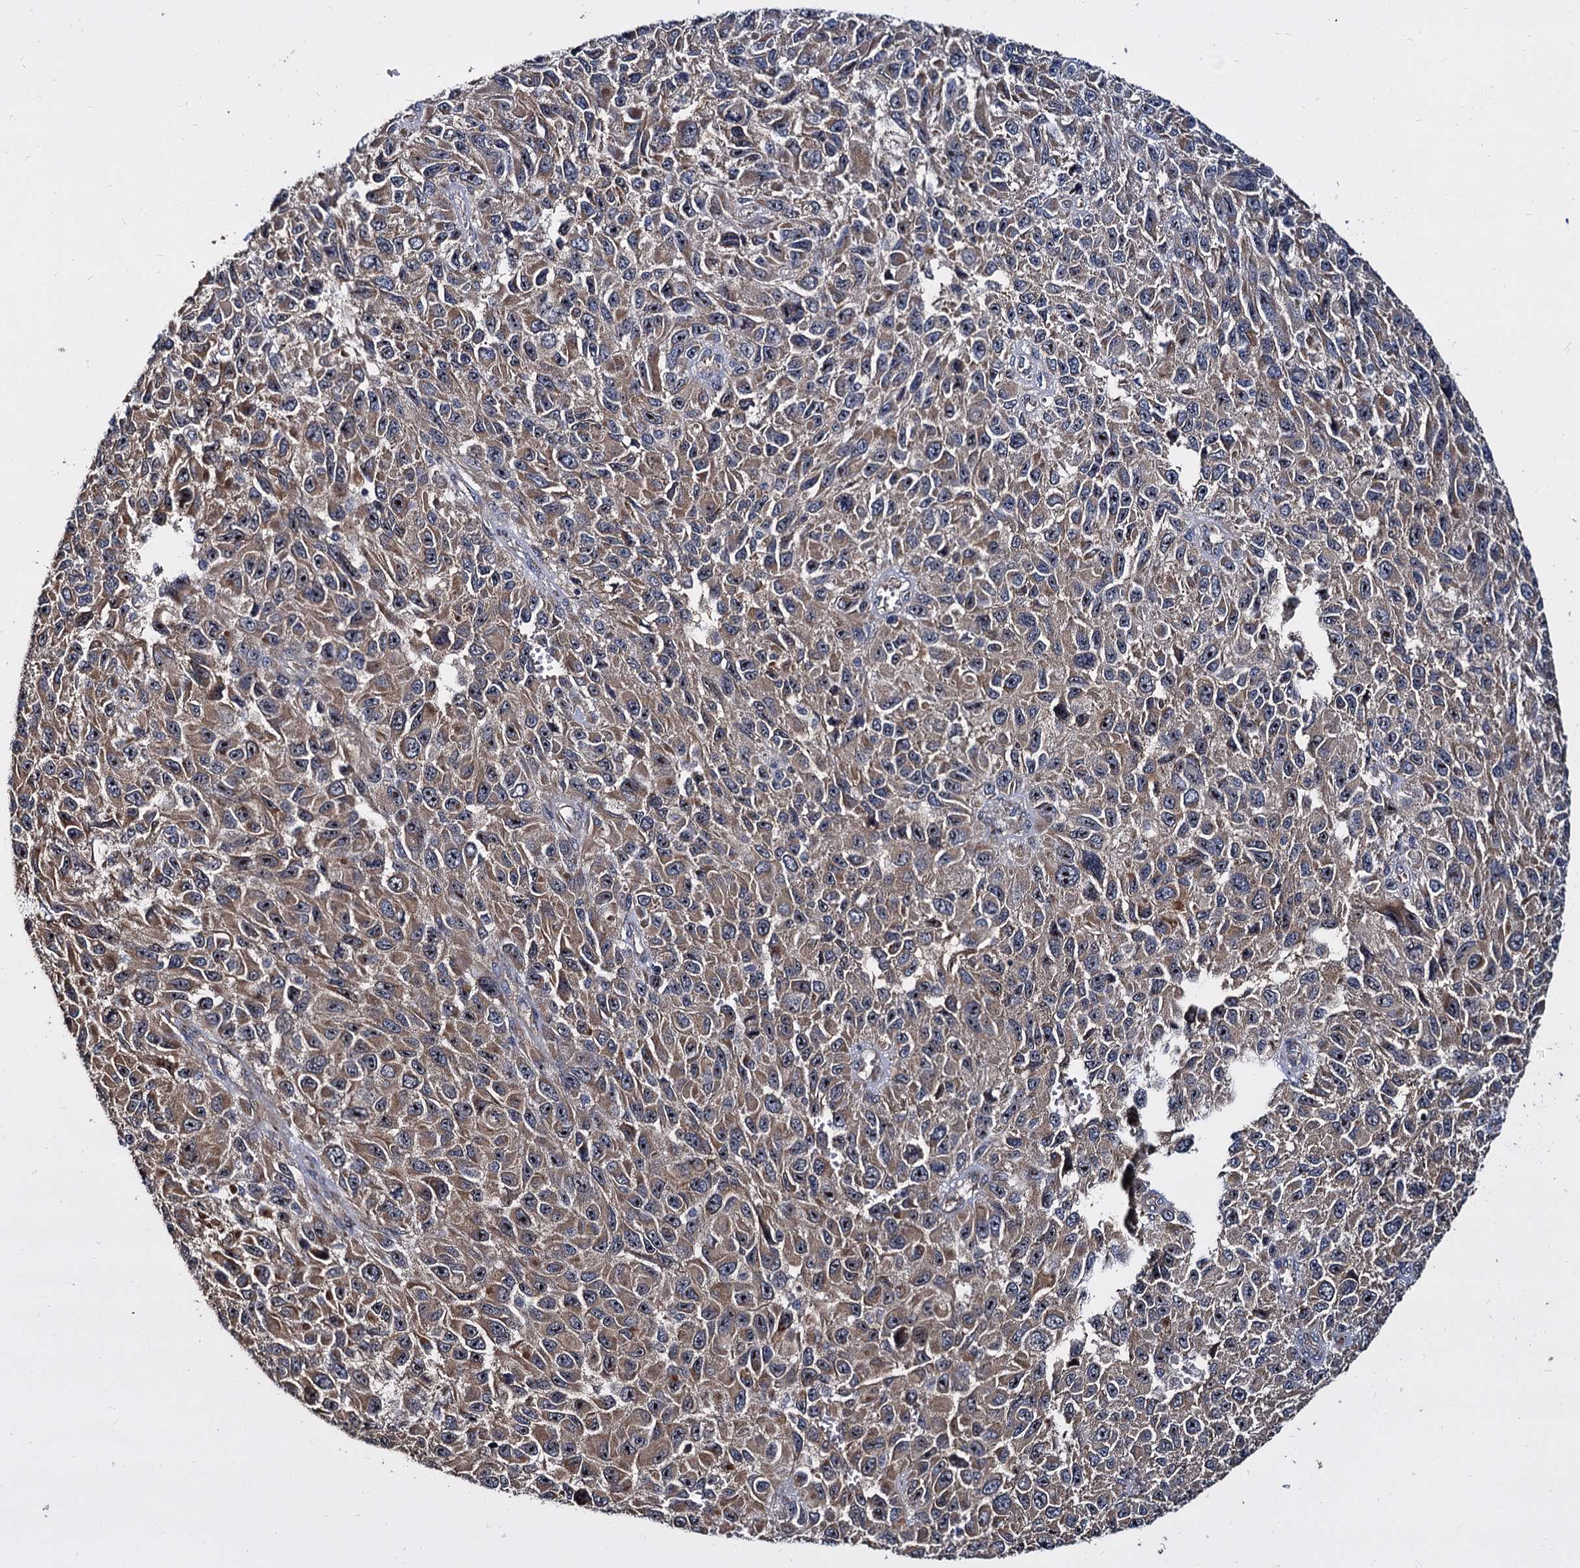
{"staining": {"intensity": "weak", "quantity": ">75%", "location": "cytoplasmic/membranous"}, "tissue": "melanoma", "cell_type": "Tumor cells", "image_type": "cancer", "snomed": [{"axis": "morphology", "description": "Normal tissue, NOS"}, {"axis": "morphology", "description": "Malignant melanoma, NOS"}, {"axis": "topography", "description": "Skin"}], "caption": "Tumor cells reveal low levels of weak cytoplasmic/membranous expression in about >75% of cells in human melanoma.", "gene": "WWC3", "patient": {"sex": "female", "age": 96}}